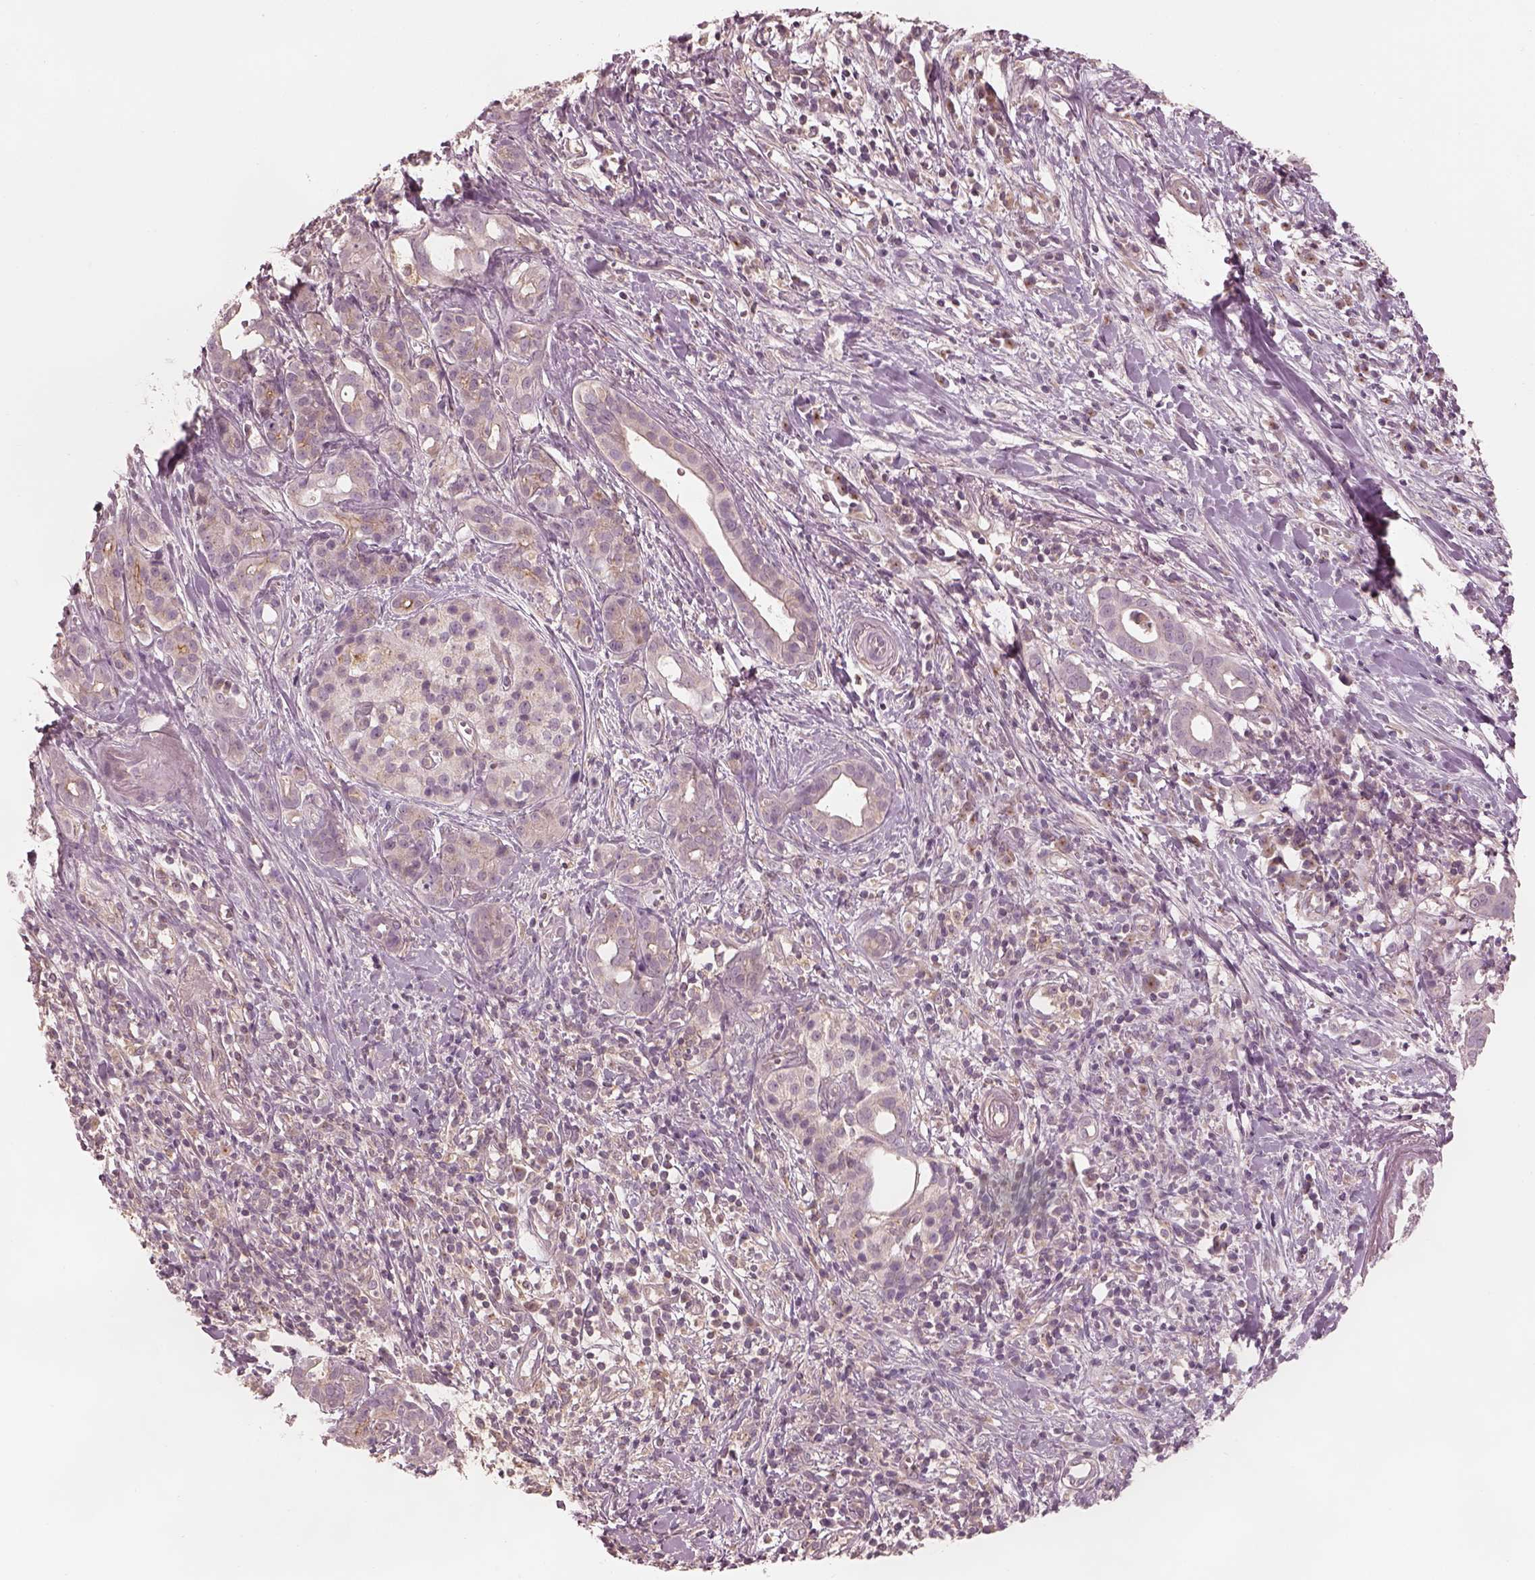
{"staining": {"intensity": "negative", "quantity": "none", "location": "none"}, "tissue": "pancreatic cancer", "cell_type": "Tumor cells", "image_type": "cancer", "snomed": [{"axis": "morphology", "description": "Adenocarcinoma, NOS"}, {"axis": "topography", "description": "Pancreas"}], "caption": "There is no significant positivity in tumor cells of pancreatic adenocarcinoma.", "gene": "PRKACG", "patient": {"sex": "male", "age": 61}}